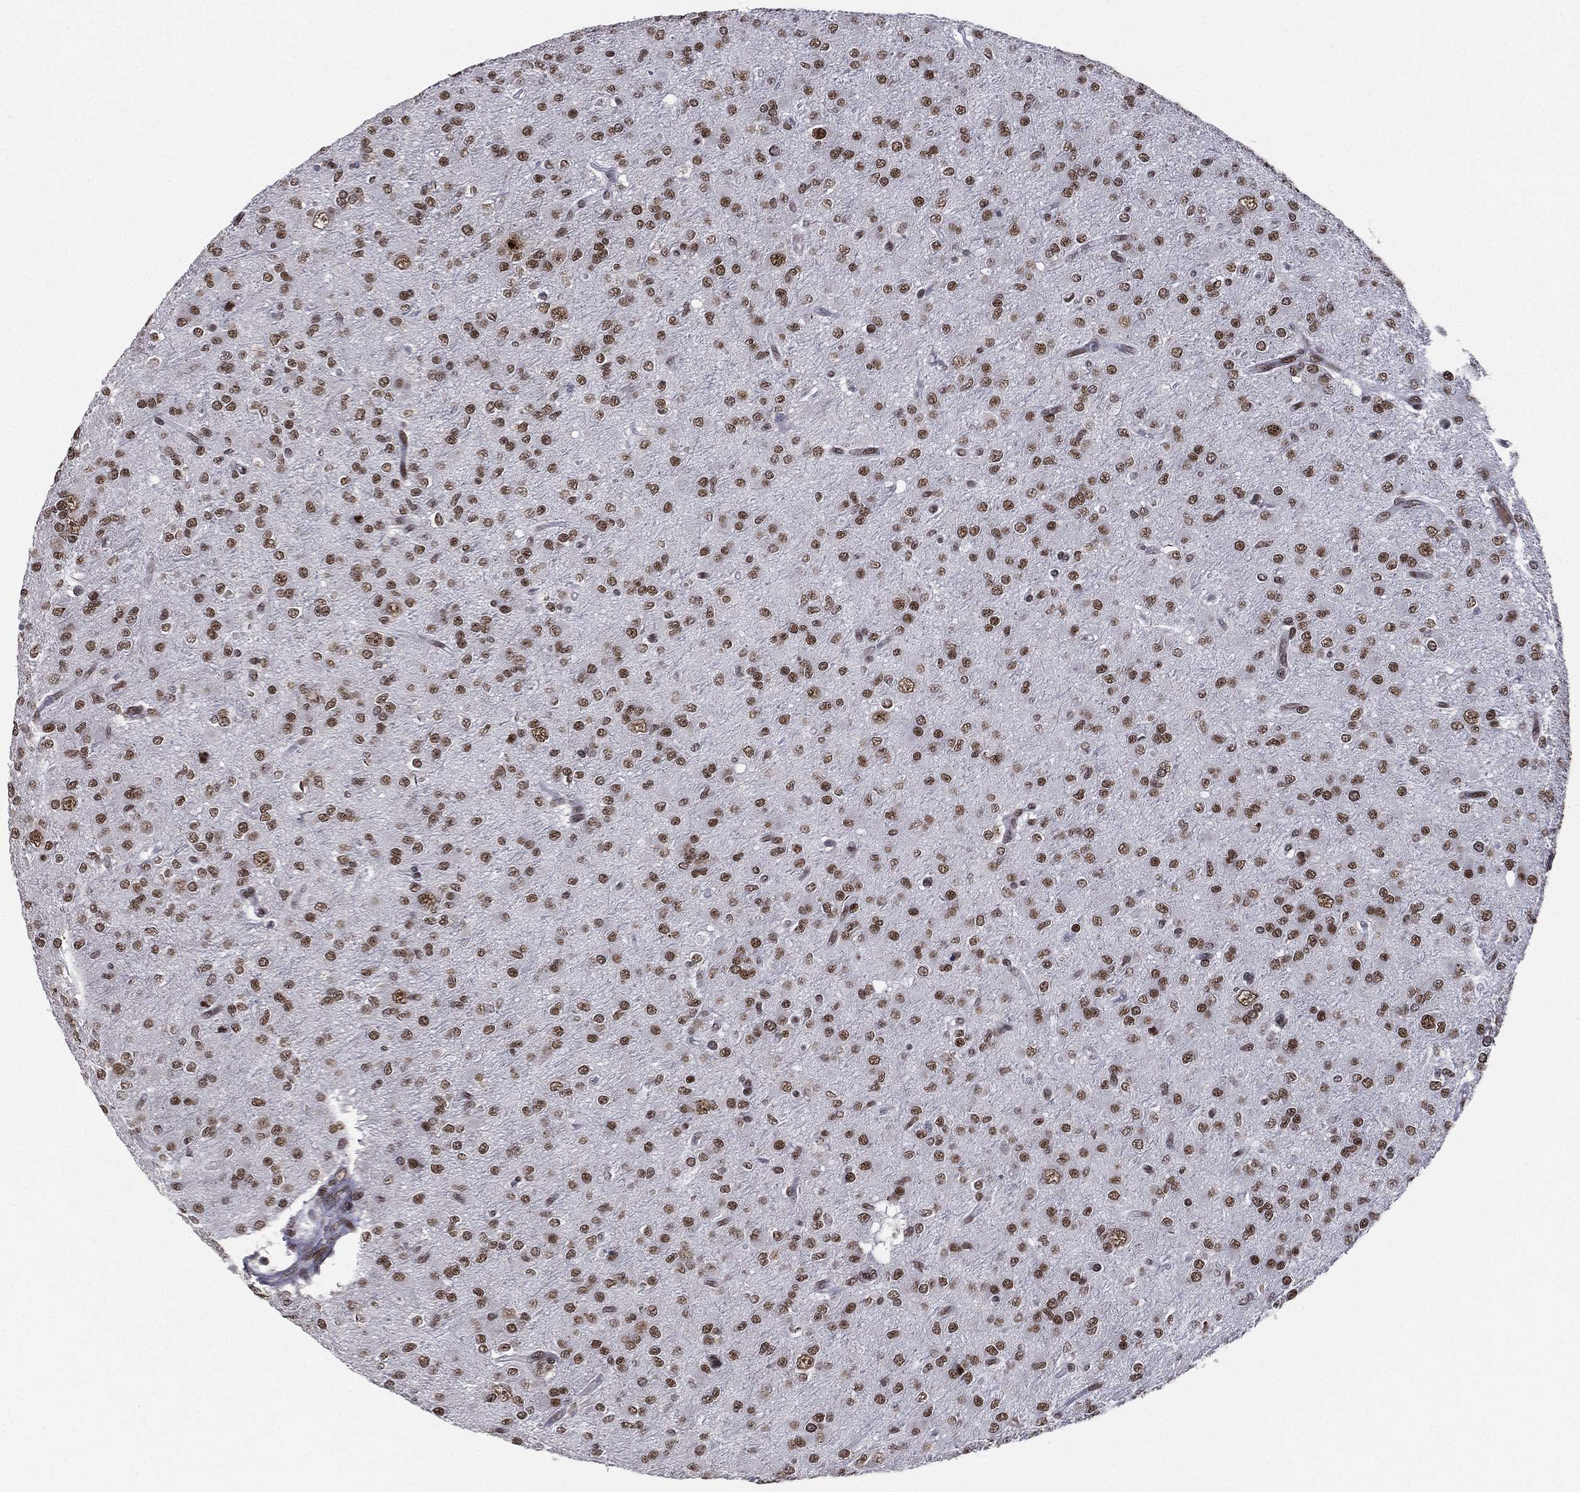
{"staining": {"intensity": "strong", "quantity": ">75%", "location": "nuclear"}, "tissue": "glioma", "cell_type": "Tumor cells", "image_type": "cancer", "snomed": [{"axis": "morphology", "description": "Glioma, malignant, Low grade"}, {"axis": "topography", "description": "Brain"}], "caption": "Immunohistochemistry (IHC) histopathology image of malignant glioma (low-grade) stained for a protein (brown), which demonstrates high levels of strong nuclear staining in approximately >75% of tumor cells.", "gene": "RTF1", "patient": {"sex": "male", "age": 27}}